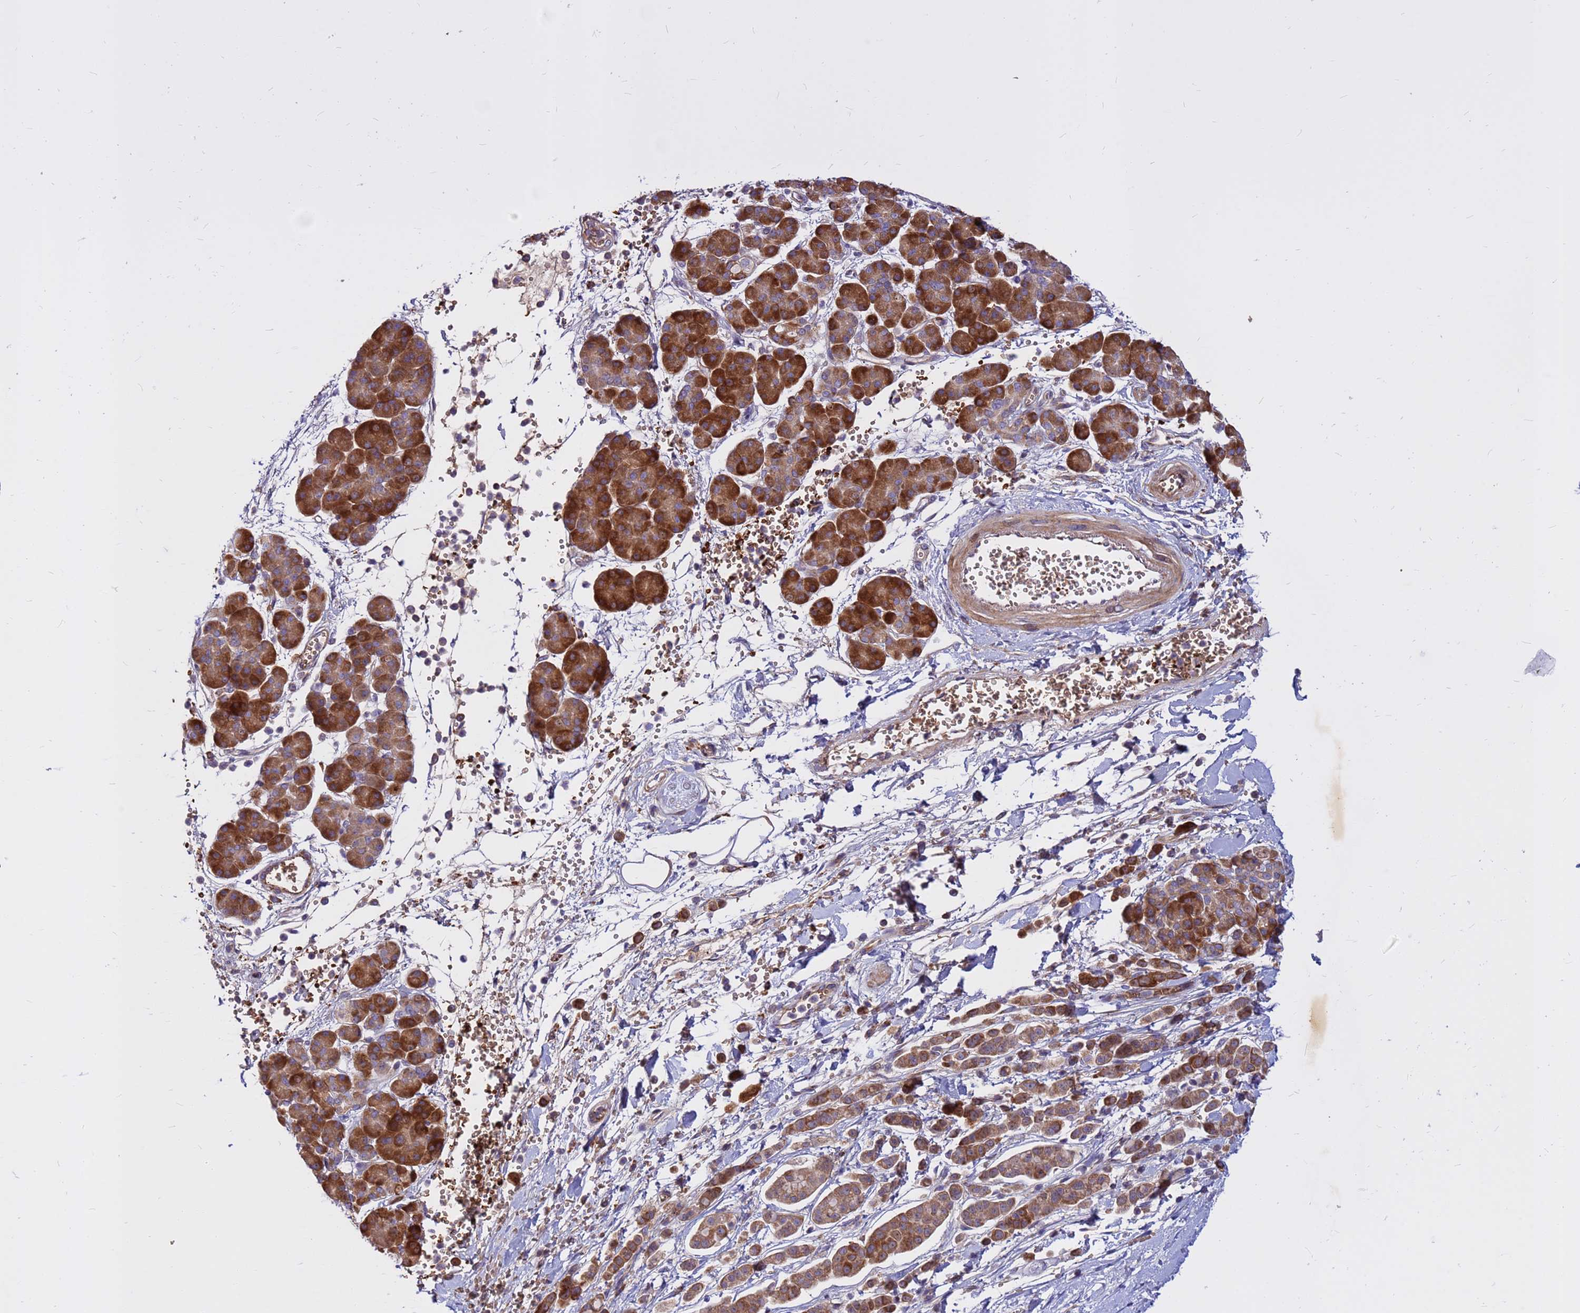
{"staining": {"intensity": "moderate", "quantity": ">75%", "location": "cytoplasmic/membranous"}, "tissue": "pancreatic cancer", "cell_type": "Tumor cells", "image_type": "cancer", "snomed": [{"axis": "morphology", "description": "Normal tissue, NOS"}, {"axis": "morphology", "description": "Adenocarcinoma, NOS"}, {"axis": "topography", "description": "Pancreas"}], "caption": "Human pancreatic cancer stained with a protein marker displays moderate staining in tumor cells.", "gene": "ZNF669", "patient": {"sex": "female", "age": 64}}